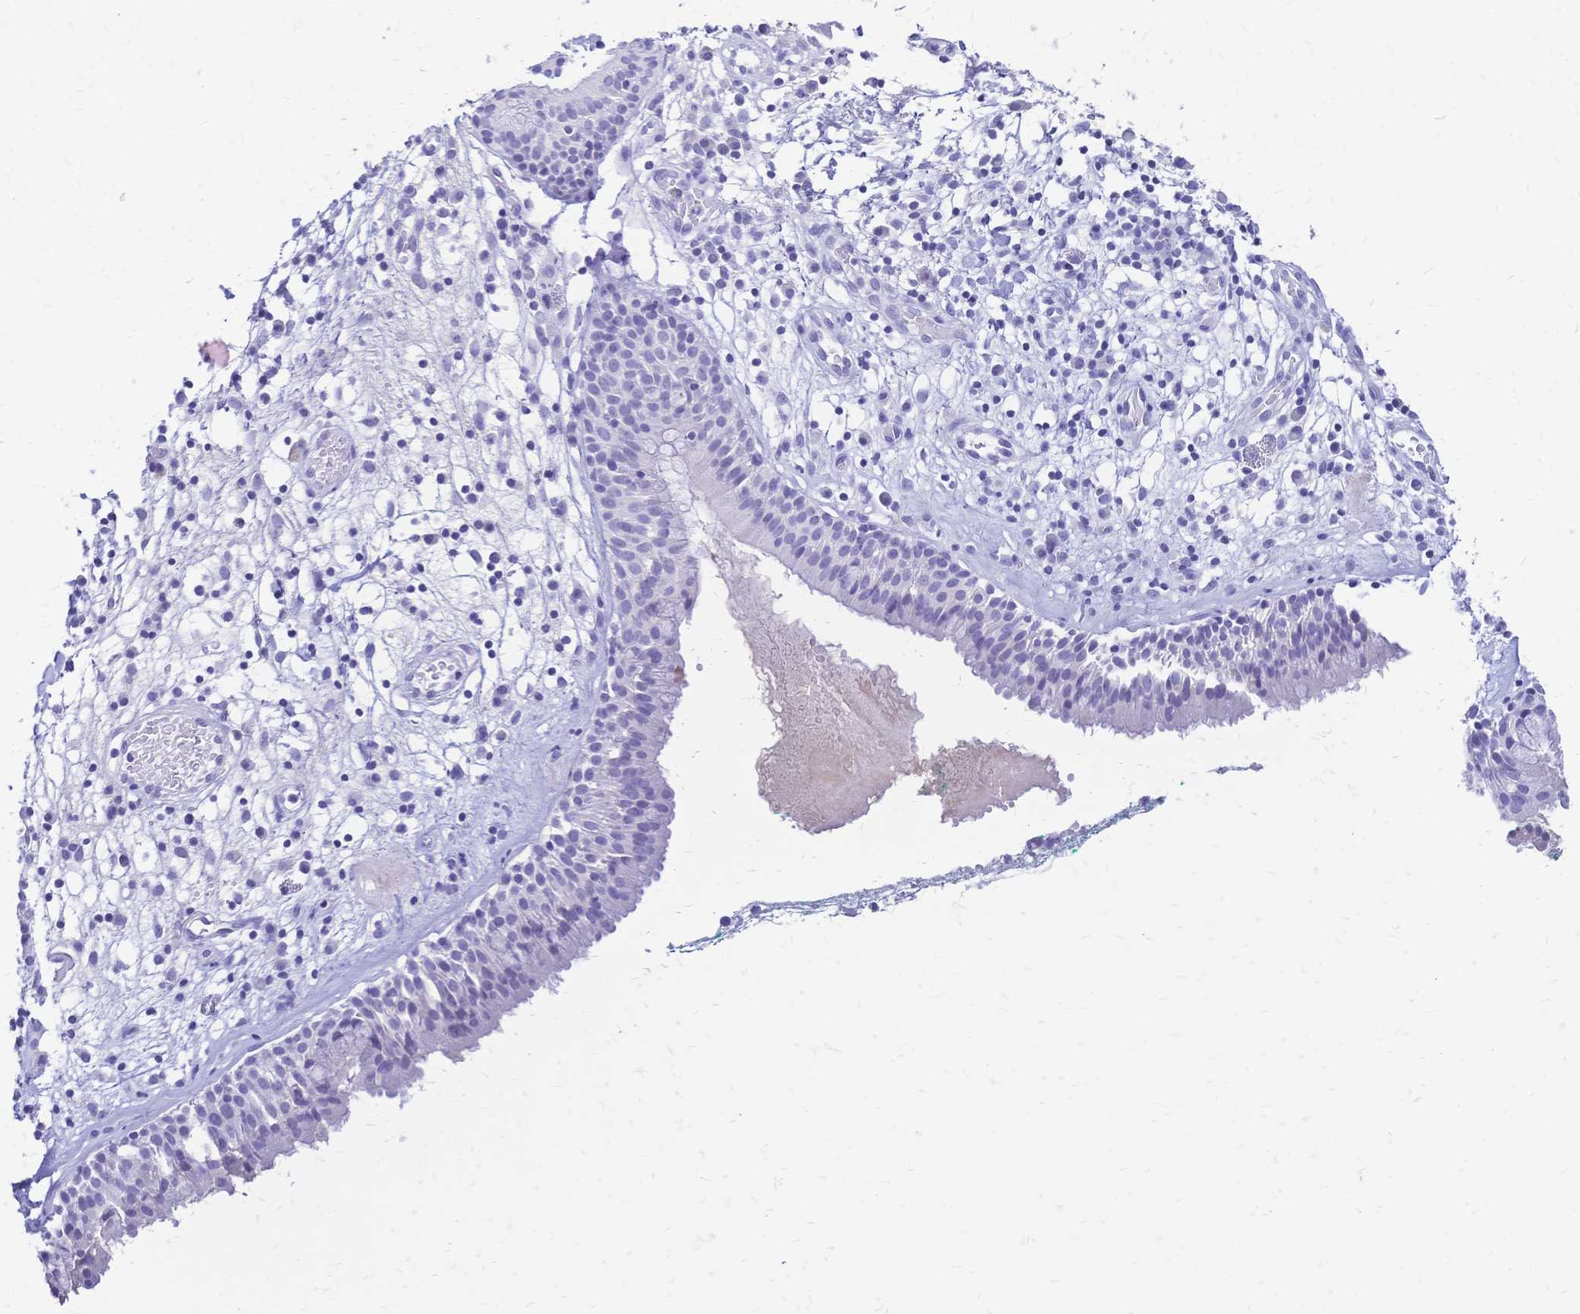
{"staining": {"intensity": "negative", "quantity": "none", "location": "none"}, "tissue": "nasopharynx", "cell_type": "Respiratory epithelial cells", "image_type": "normal", "snomed": [{"axis": "morphology", "description": "Normal tissue, NOS"}, {"axis": "morphology", "description": "Basal cell carcinoma"}, {"axis": "topography", "description": "Cartilage tissue"}, {"axis": "topography", "description": "Nasopharynx"}, {"axis": "topography", "description": "Oral tissue"}], "caption": "Nasopharynx was stained to show a protein in brown. There is no significant positivity in respiratory epithelial cells. Nuclei are stained in blue.", "gene": "FA2H", "patient": {"sex": "female", "age": 77}}